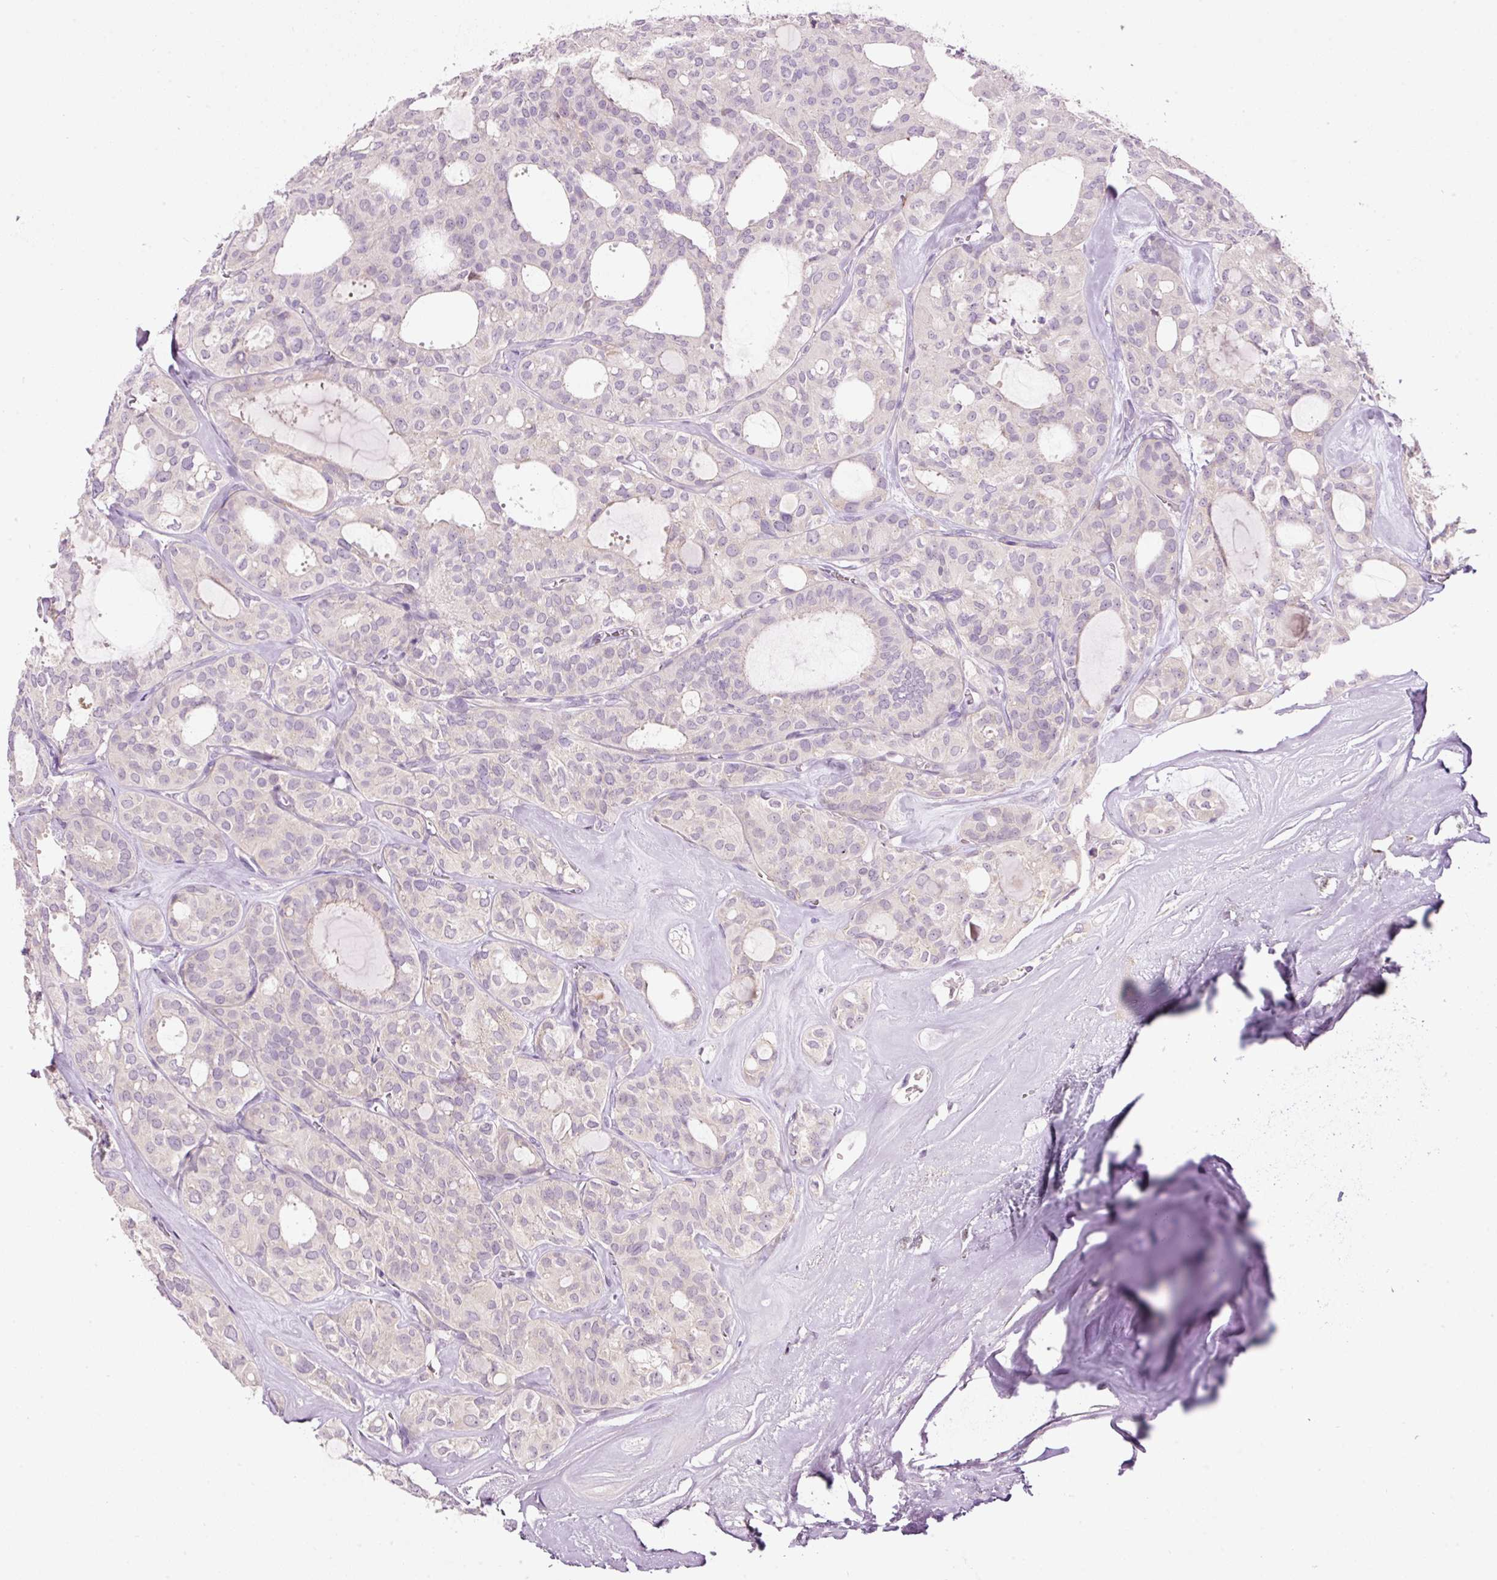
{"staining": {"intensity": "negative", "quantity": "none", "location": "none"}, "tissue": "thyroid cancer", "cell_type": "Tumor cells", "image_type": "cancer", "snomed": [{"axis": "morphology", "description": "Follicular adenoma carcinoma, NOS"}, {"axis": "topography", "description": "Thyroid gland"}], "caption": "A micrograph of human follicular adenoma carcinoma (thyroid) is negative for staining in tumor cells.", "gene": "RSPO2", "patient": {"sex": "male", "age": 75}}